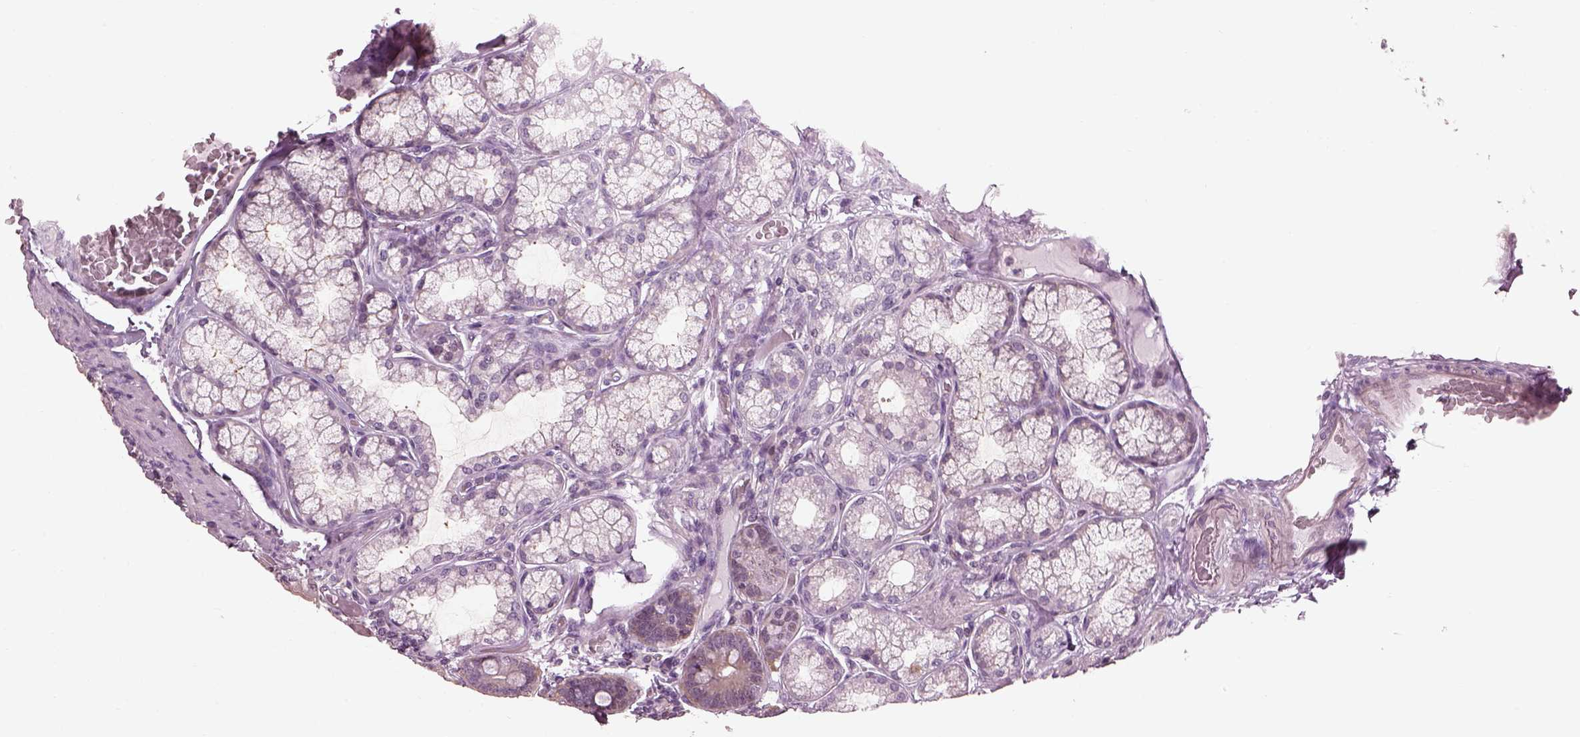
{"staining": {"intensity": "weak", "quantity": "<25%", "location": "cytoplasmic/membranous"}, "tissue": "duodenum", "cell_type": "Glandular cells", "image_type": "normal", "snomed": [{"axis": "morphology", "description": "Normal tissue, NOS"}, {"axis": "topography", "description": "Duodenum"}], "caption": "Glandular cells show no significant protein staining in normal duodenum.", "gene": "BFSP1", "patient": {"sex": "female", "age": 62}}